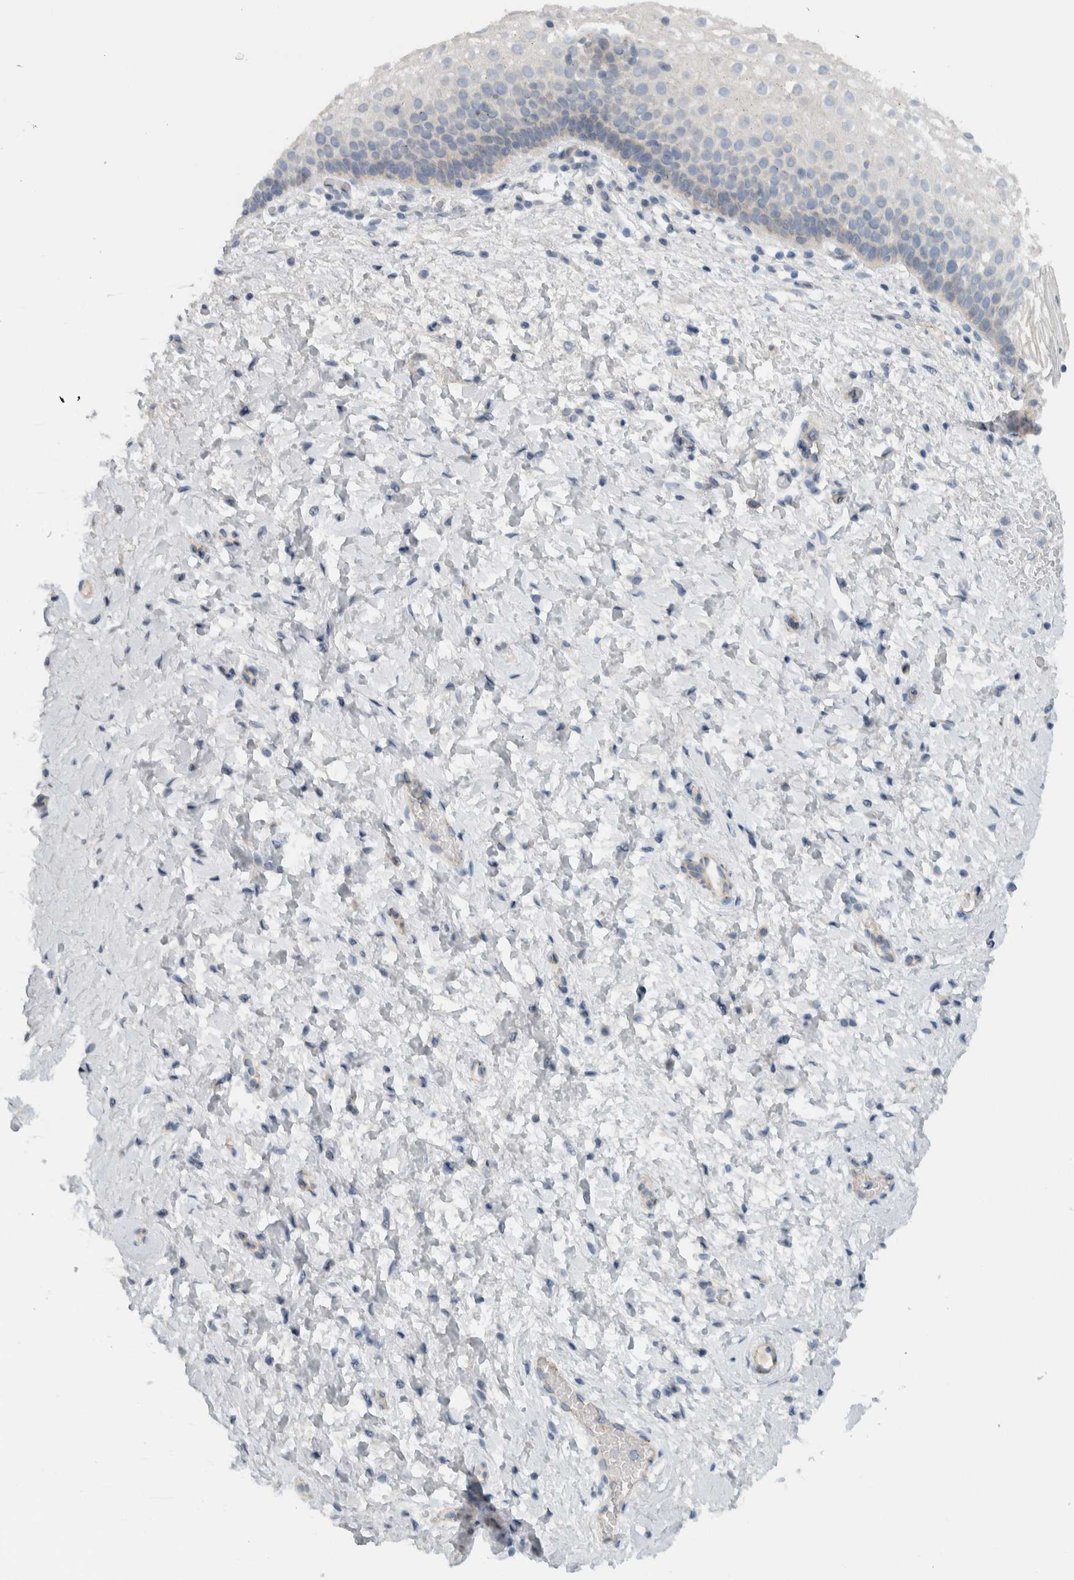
{"staining": {"intensity": "negative", "quantity": "none", "location": "none"}, "tissue": "cervix", "cell_type": "Squamous epithelial cells", "image_type": "normal", "snomed": [{"axis": "morphology", "description": "Normal tissue, NOS"}, {"axis": "topography", "description": "Cervix"}], "caption": "Immunohistochemical staining of unremarkable human cervix displays no significant staining in squamous epithelial cells. Nuclei are stained in blue.", "gene": "MPRIP", "patient": {"sex": "female", "age": 72}}